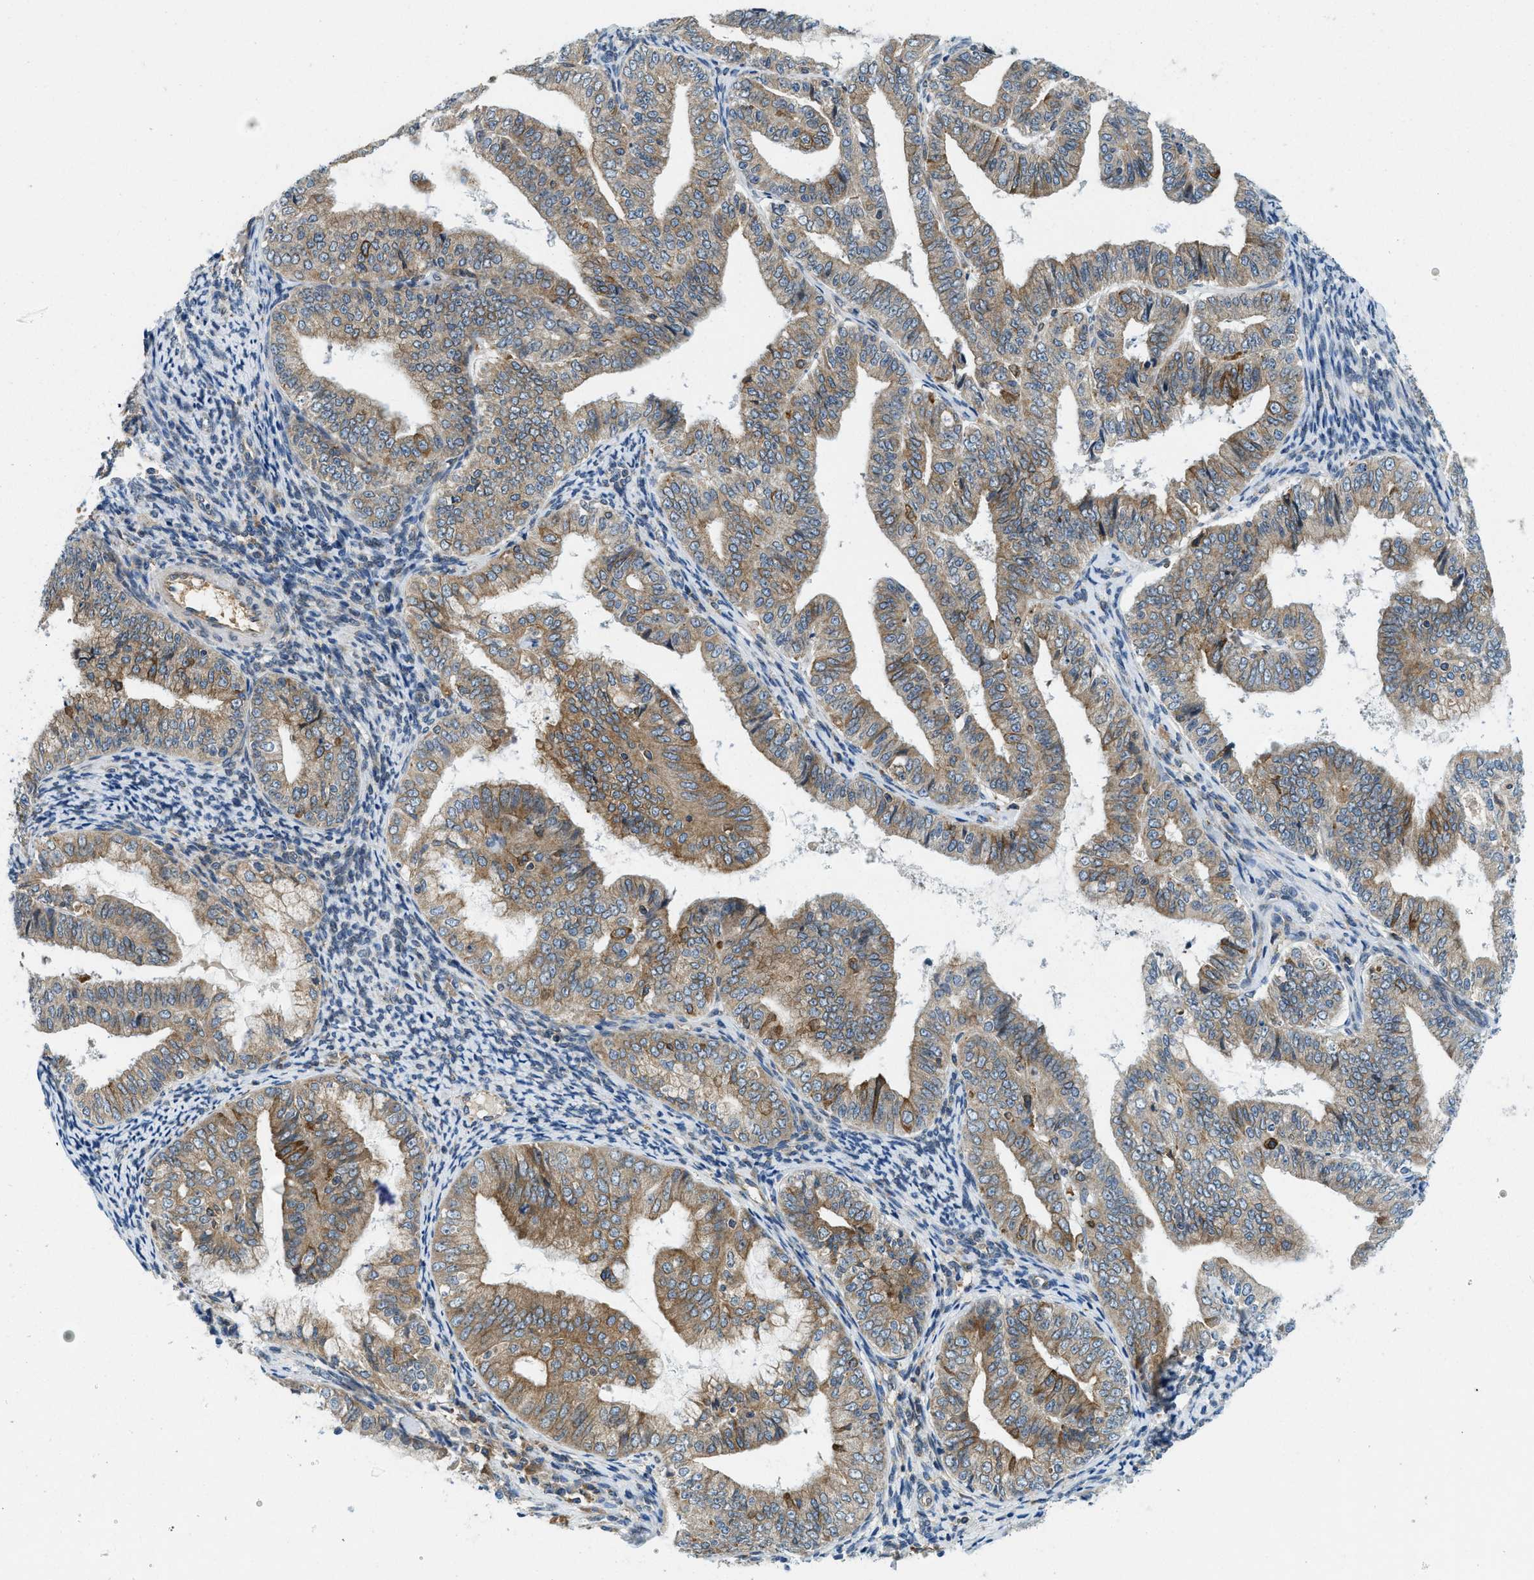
{"staining": {"intensity": "moderate", "quantity": ">75%", "location": "cytoplasmic/membranous"}, "tissue": "endometrial cancer", "cell_type": "Tumor cells", "image_type": "cancer", "snomed": [{"axis": "morphology", "description": "Adenocarcinoma, NOS"}, {"axis": "topography", "description": "Endometrium"}], "caption": "This is a photomicrograph of immunohistochemistry staining of adenocarcinoma (endometrial), which shows moderate expression in the cytoplasmic/membranous of tumor cells.", "gene": "BCAP31", "patient": {"sex": "female", "age": 63}}